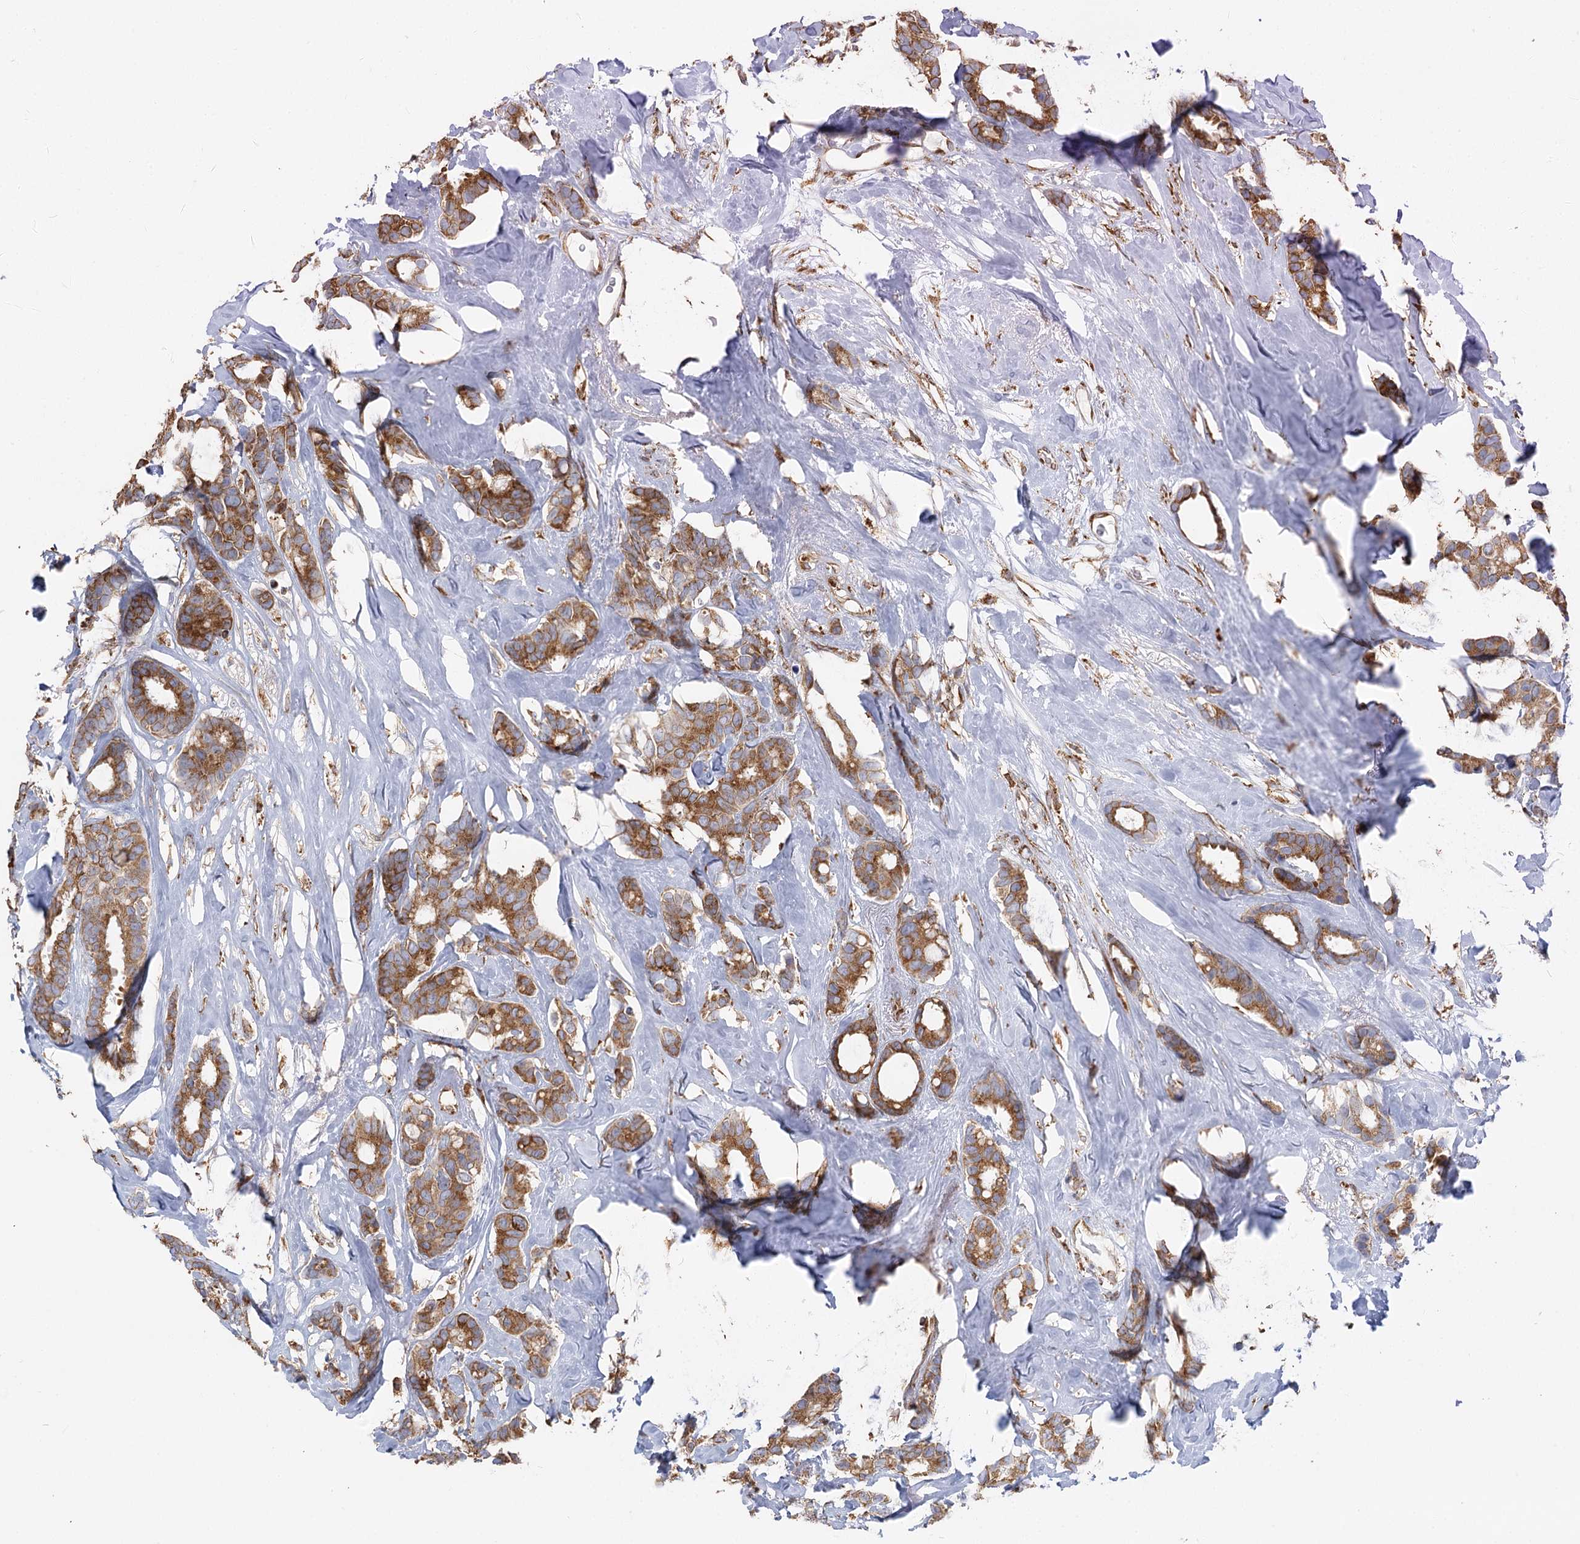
{"staining": {"intensity": "moderate", "quantity": ">75%", "location": "cytoplasmic/membranous"}, "tissue": "breast cancer", "cell_type": "Tumor cells", "image_type": "cancer", "snomed": [{"axis": "morphology", "description": "Duct carcinoma"}, {"axis": "topography", "description": "Breast"}], "caption": "A medium amount of moderate cytoplasmic/membranous positivity is seen in about >75% of tumor cells in breast cancer tissue. The staining was performed using DAB, with brown indicating positive protein expression. Nuclei are stained blue with hematoxylin.", "gene": "TAS1R1", "patient": {"sex": "female", "age": 87}}